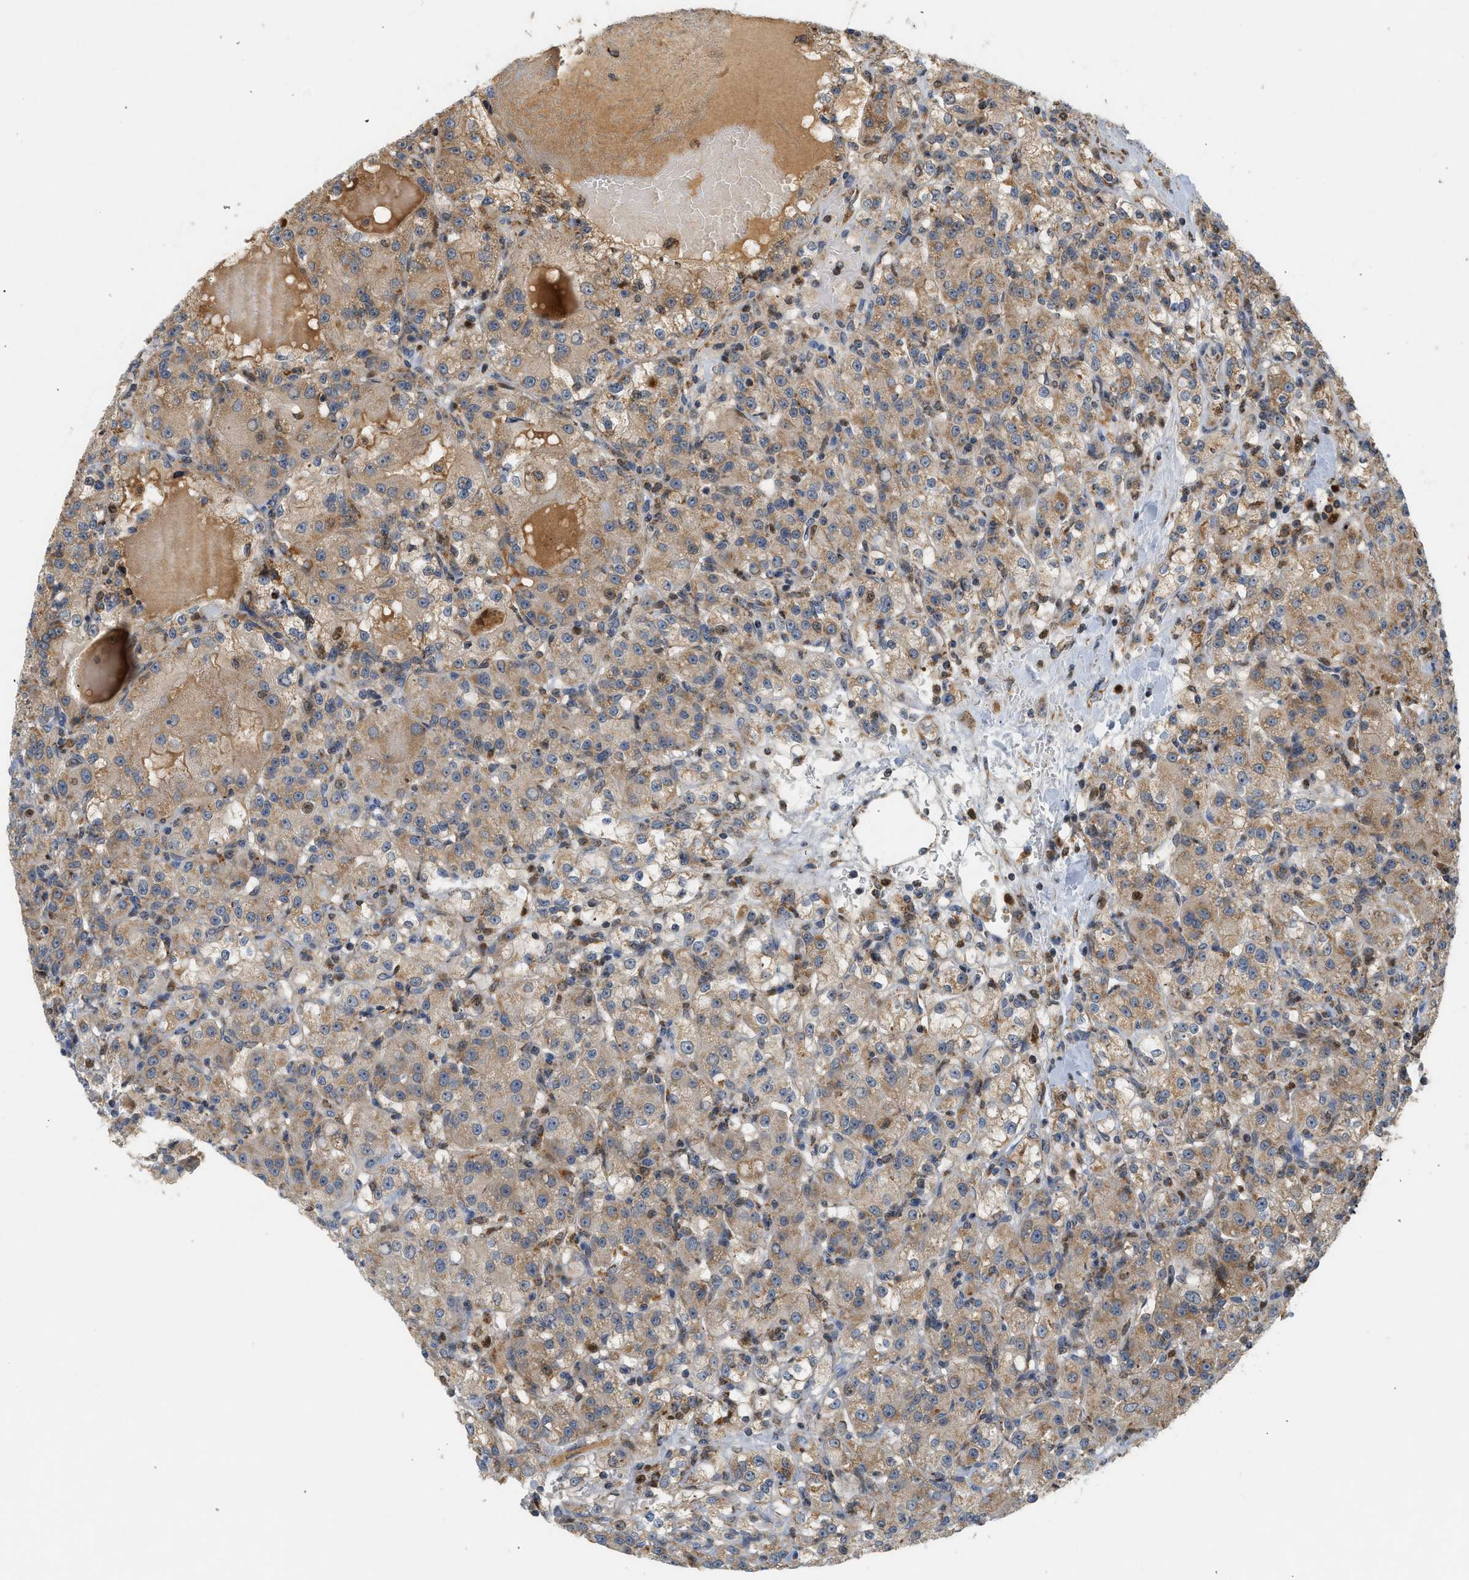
{"staining": {"intensity": "weak", "quantity": ">75%", "location": "cytoplasmic/membranous"}, "tissue": "renal cancer", "cell_type": "Tumor cells", "image_type": "cancer", "snomed": [{"axis": "morphology", "description": "Normal tissue, NOS"}, {"axis": "morphology", "description": "Adenocarcinoma, NOS"}, {"axis": "topography", "description": "Kidney"}], "caption": "A low amount of weak cytoplasmic/membranous positivity is seen in approximately >75% of tumor cells in adenocarcinoma (renal) tissue.", "gene": "MCU", "patient": {"sex": "male", "age": 61}}